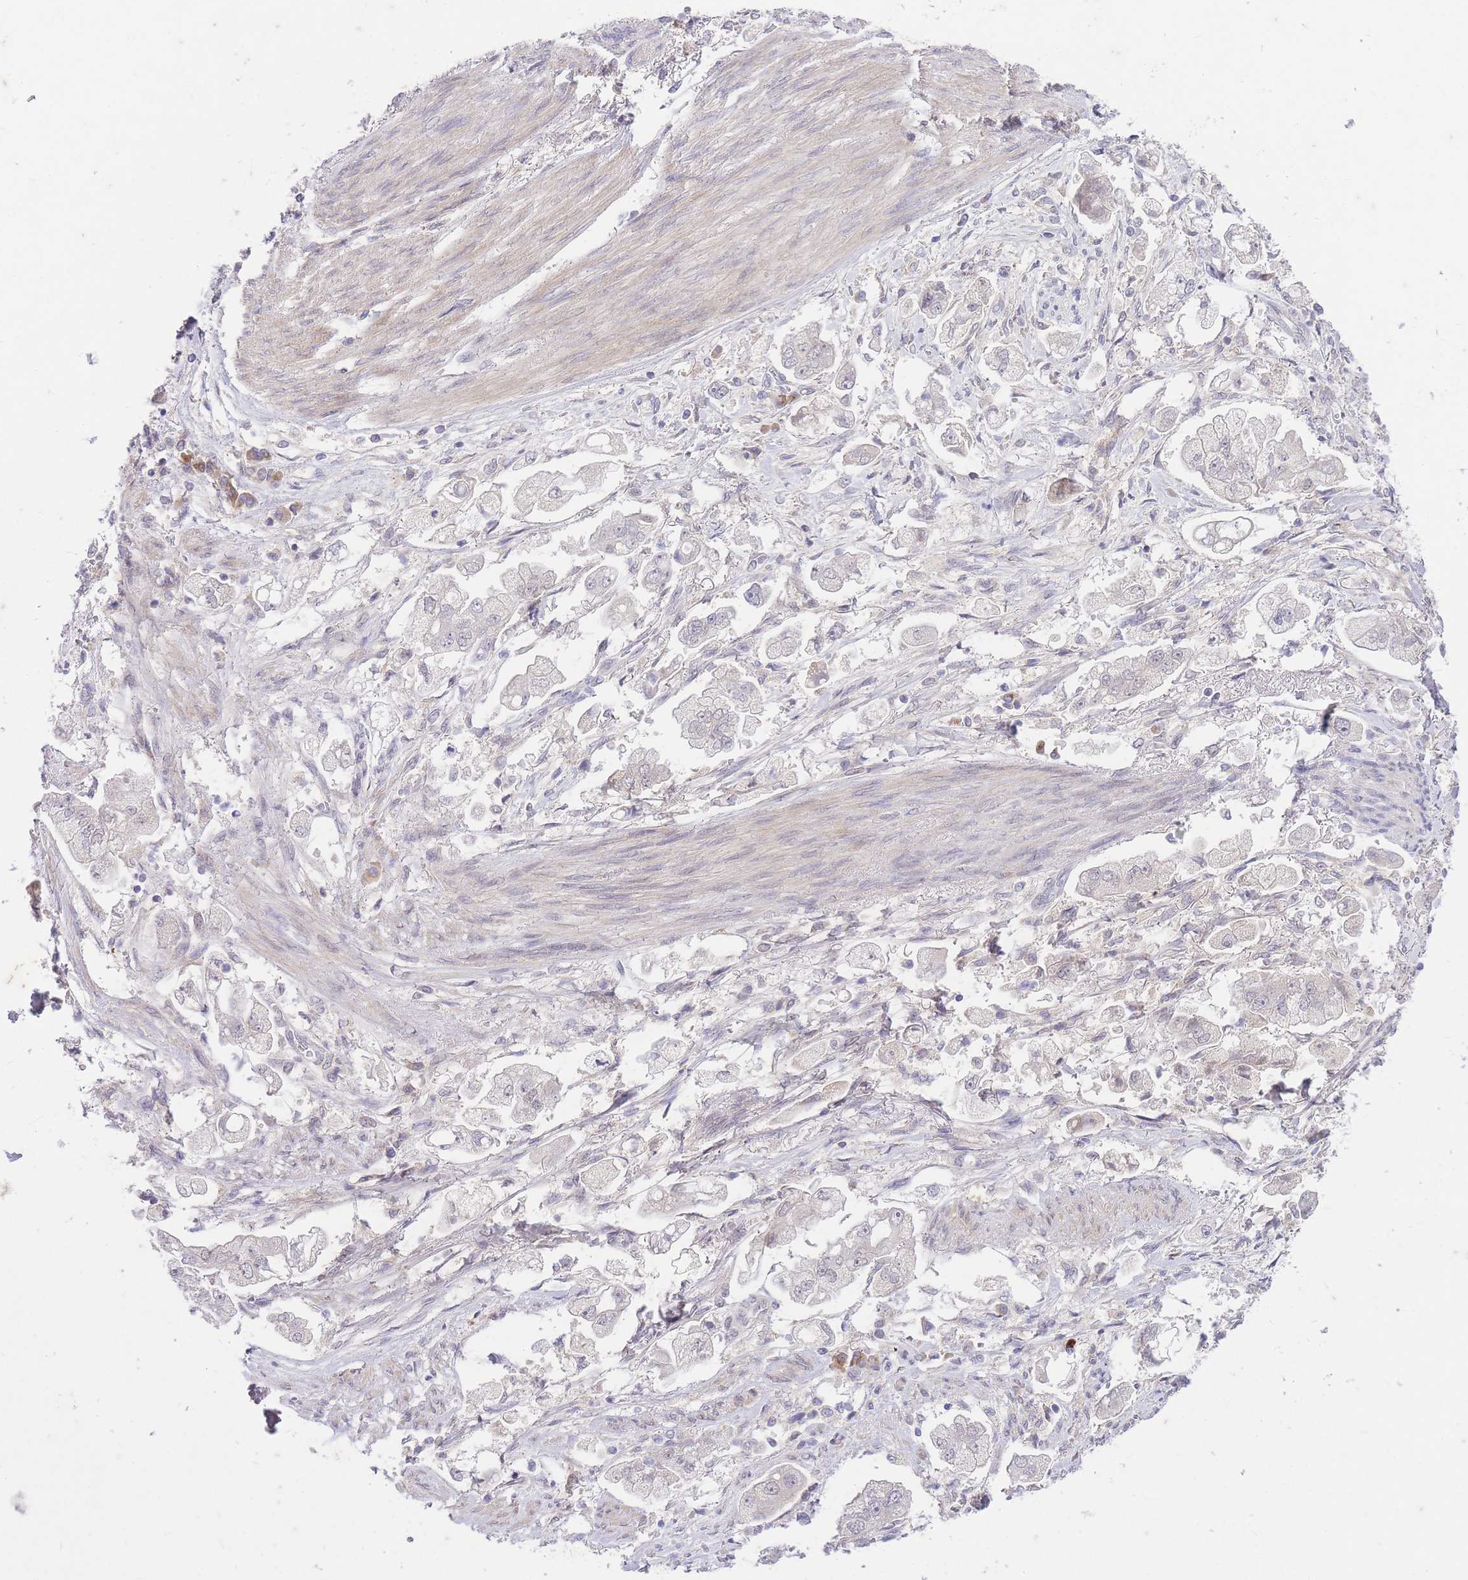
{"staining": {"intensity": "negative", "quantity": "none", "location": "none"}, "tissue": "stomach cancer", "cell_type": "Tumor cells", "image_type": "cancer", "snomed": [{"axis": "morphology", "description": "Adenocarcinoma, NOS"}, {"axis": "topography", "description": "Stomach"}], "caption": "Histopathology image shows no protein staining in tumor cells of stomach cancer tissue.", "gene": "SLC25A33", "patient": {"sex": "male", "age": 62}}